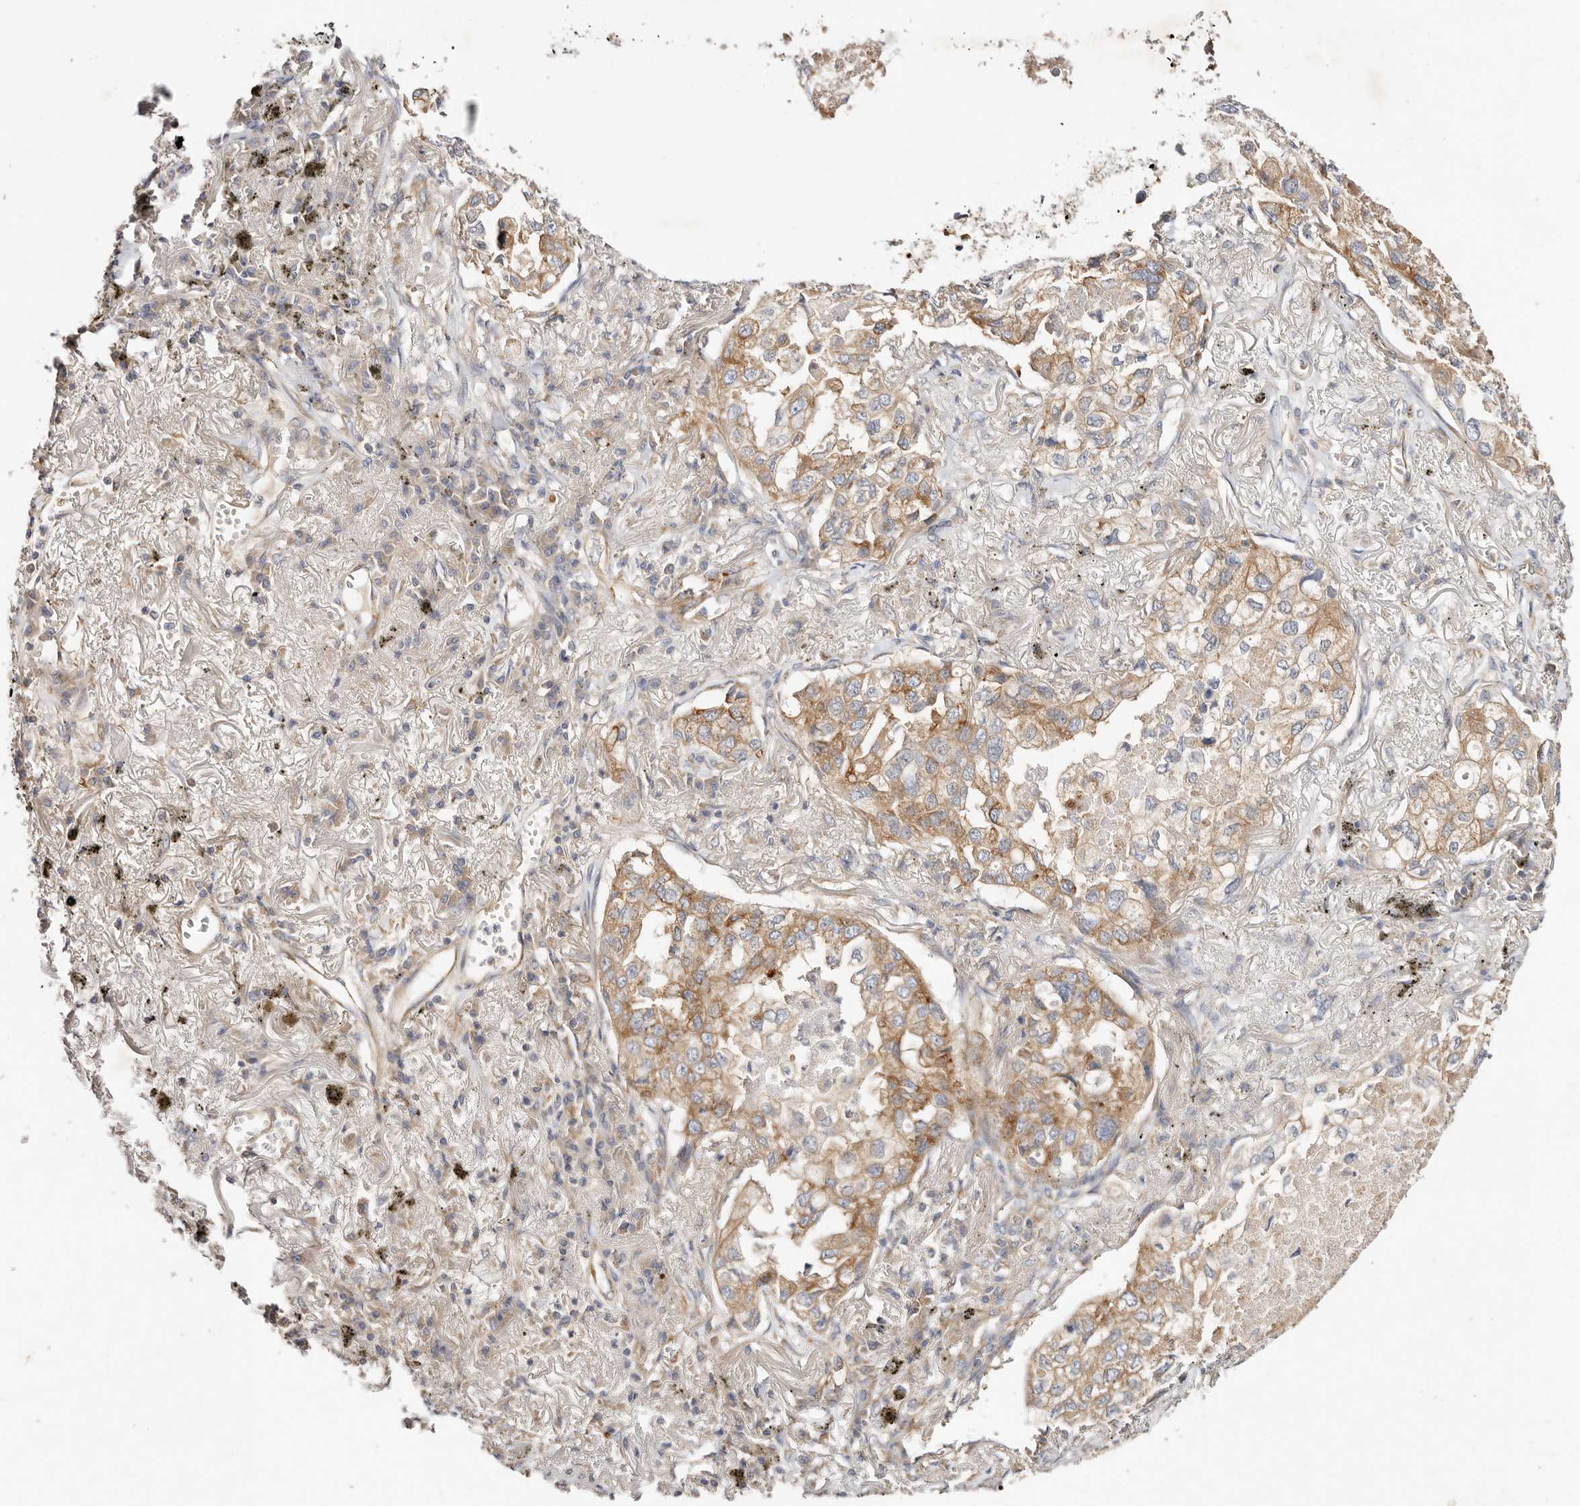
{"staining": {"intensity": "moderate", "quantity": ">75%", "location": "cytoplasmic/membranous"}, "tissue": "lung cancer", "cell_type": "Tumor cells", "image_type": "cancer", "snomed": [{"axis": "morphology", "description": "Adenocarcinoma, NOS"}, {"axis": "topography", "description": "Lung"}], "caption": "Immunohistochemistry (IHC) micrograph of lung adenocarcinoma stained for a protein (brown), which displays medium levels of moderate cytoplasmic/membranous staining in about >75% of tumor cells.", "gene": "GNA13", "patient": {"sex": "male", "age": 65}}